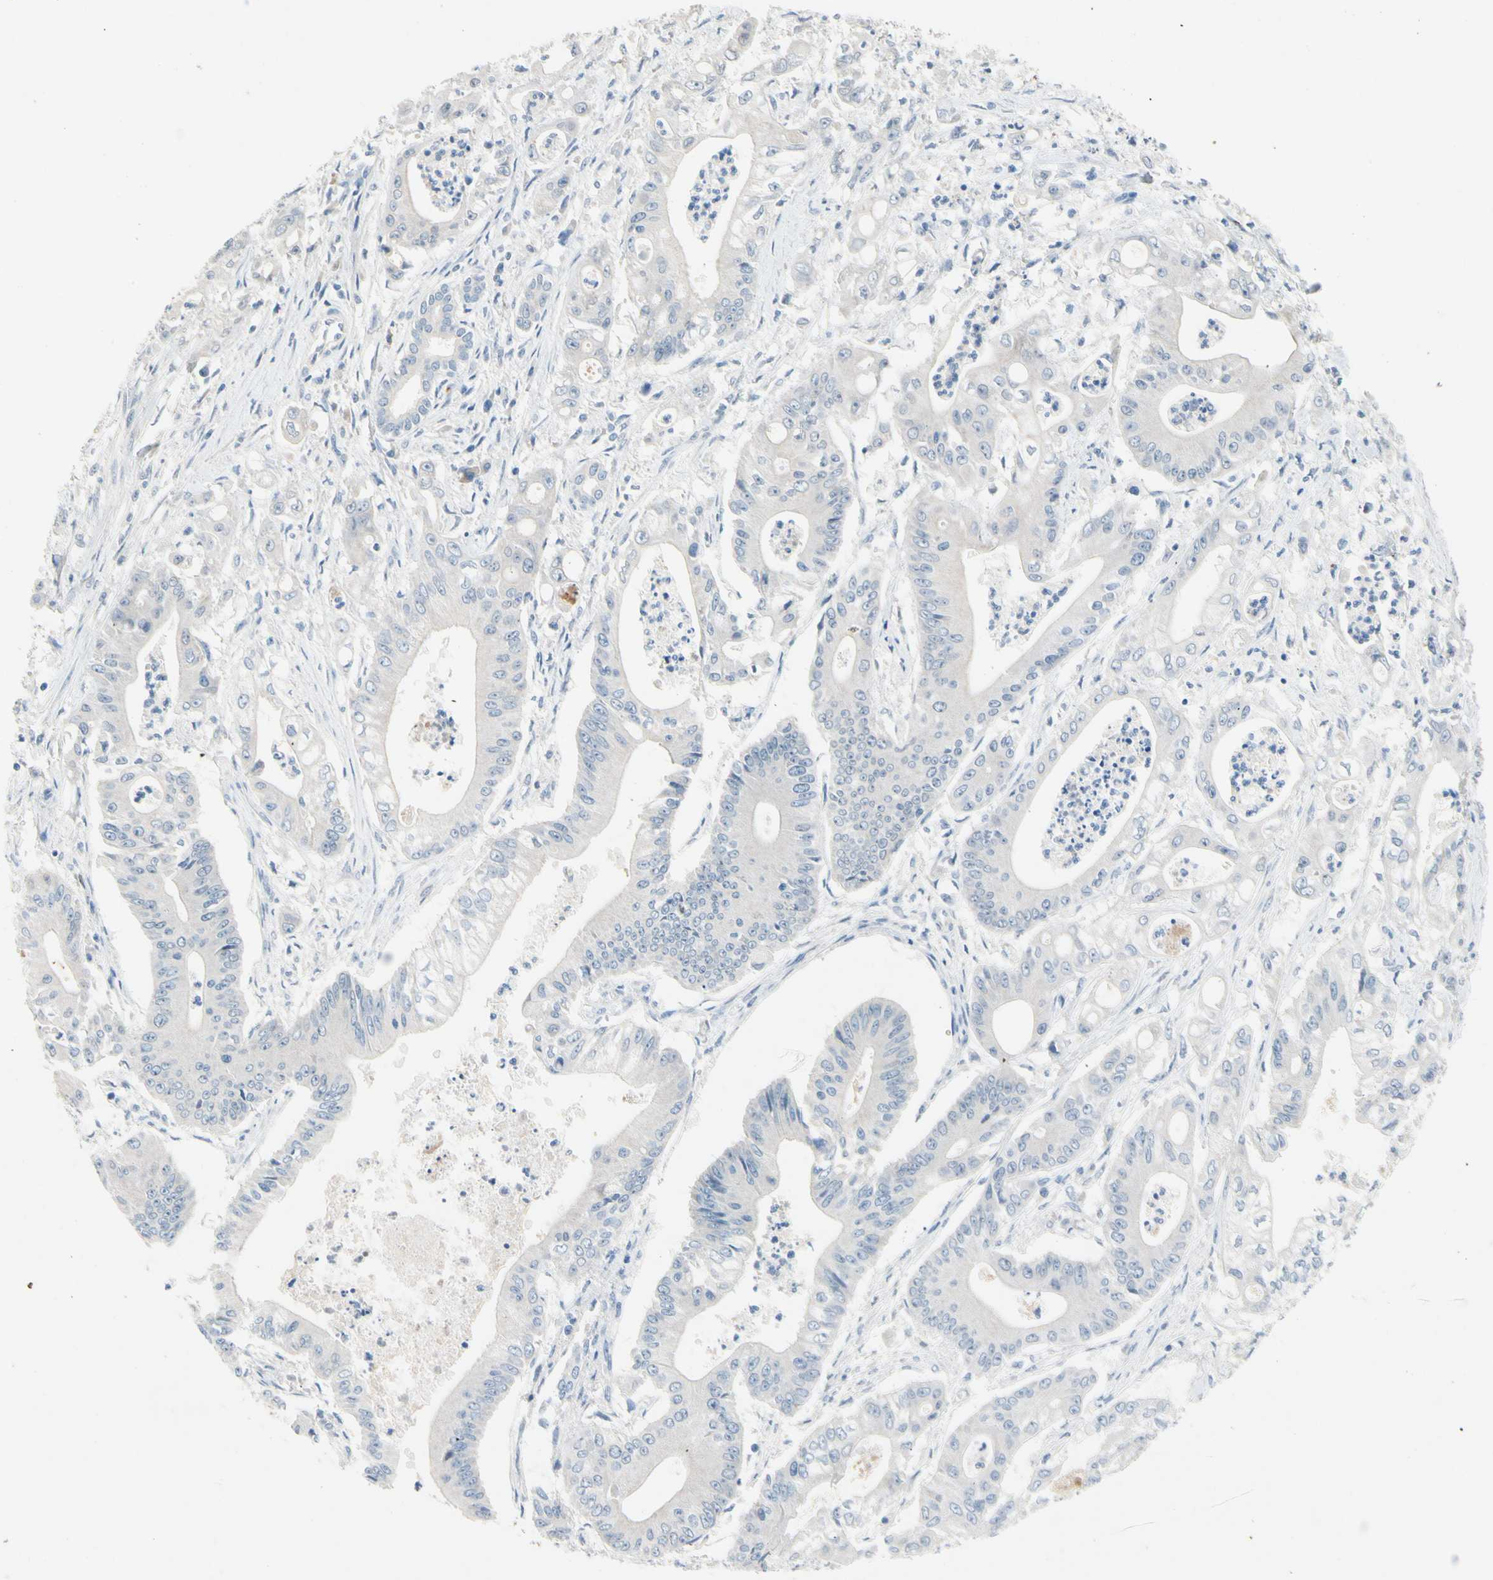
{"staining": {"intensity": "negative", "quantity": "none", "location": "none"}, "tissue": "pancreatic cancer", "cell_type": "Tumor cells", "image_type": "cancer", "snomed": [{"axis": "morphology", "description": "Normal tissue, NOS"}, {"axis": "topography", "description": "Lymph node"}], "caption": "The micrograph reveals no staining of tumor cells in pancreatic cancer.", "gene": "CNDP1", "patient": {"sex": "male", "age": 62}}